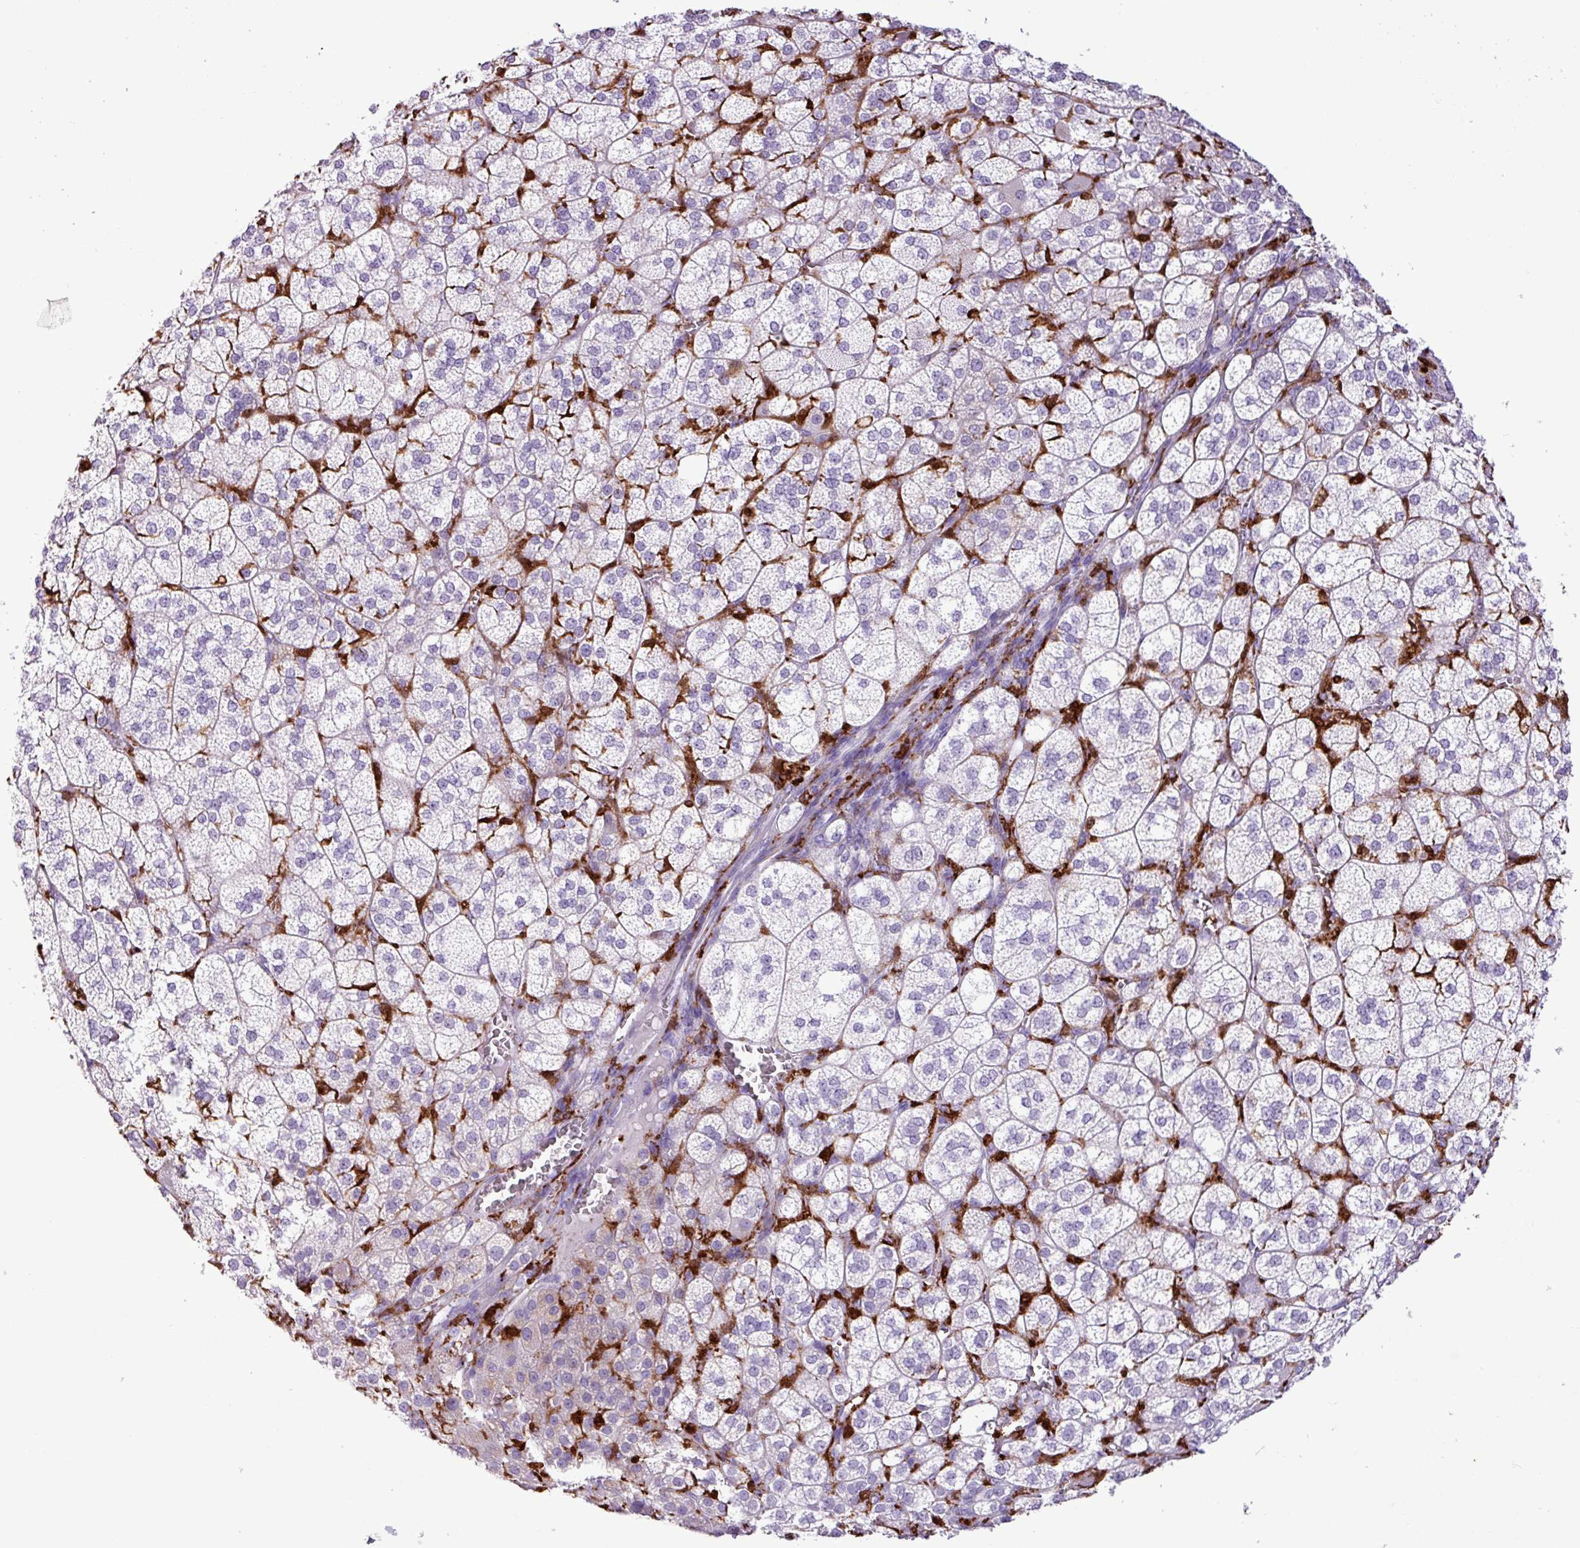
{"staining": {"intensity": "moderate", "quantity": "<25%", "location": "cytoplasmic/membranous"}, "tissue": "adrenal gland", "cell_type": "Glandular cells", "image_type": "normal", "snomed": [{"axis": "morphology", "description": "Normal tissue, NOS"}, {"axis": "topography", "description": "Adrenal gland"}], "caption": "Normal adrenal gland was stained to show a protein in brown. There is low levels of moderate cytoplasmic/membranous staining in about <25% of glandular cells.", "gene": "TMEM200C", "patient": {"sex": "female", "age": 60}}